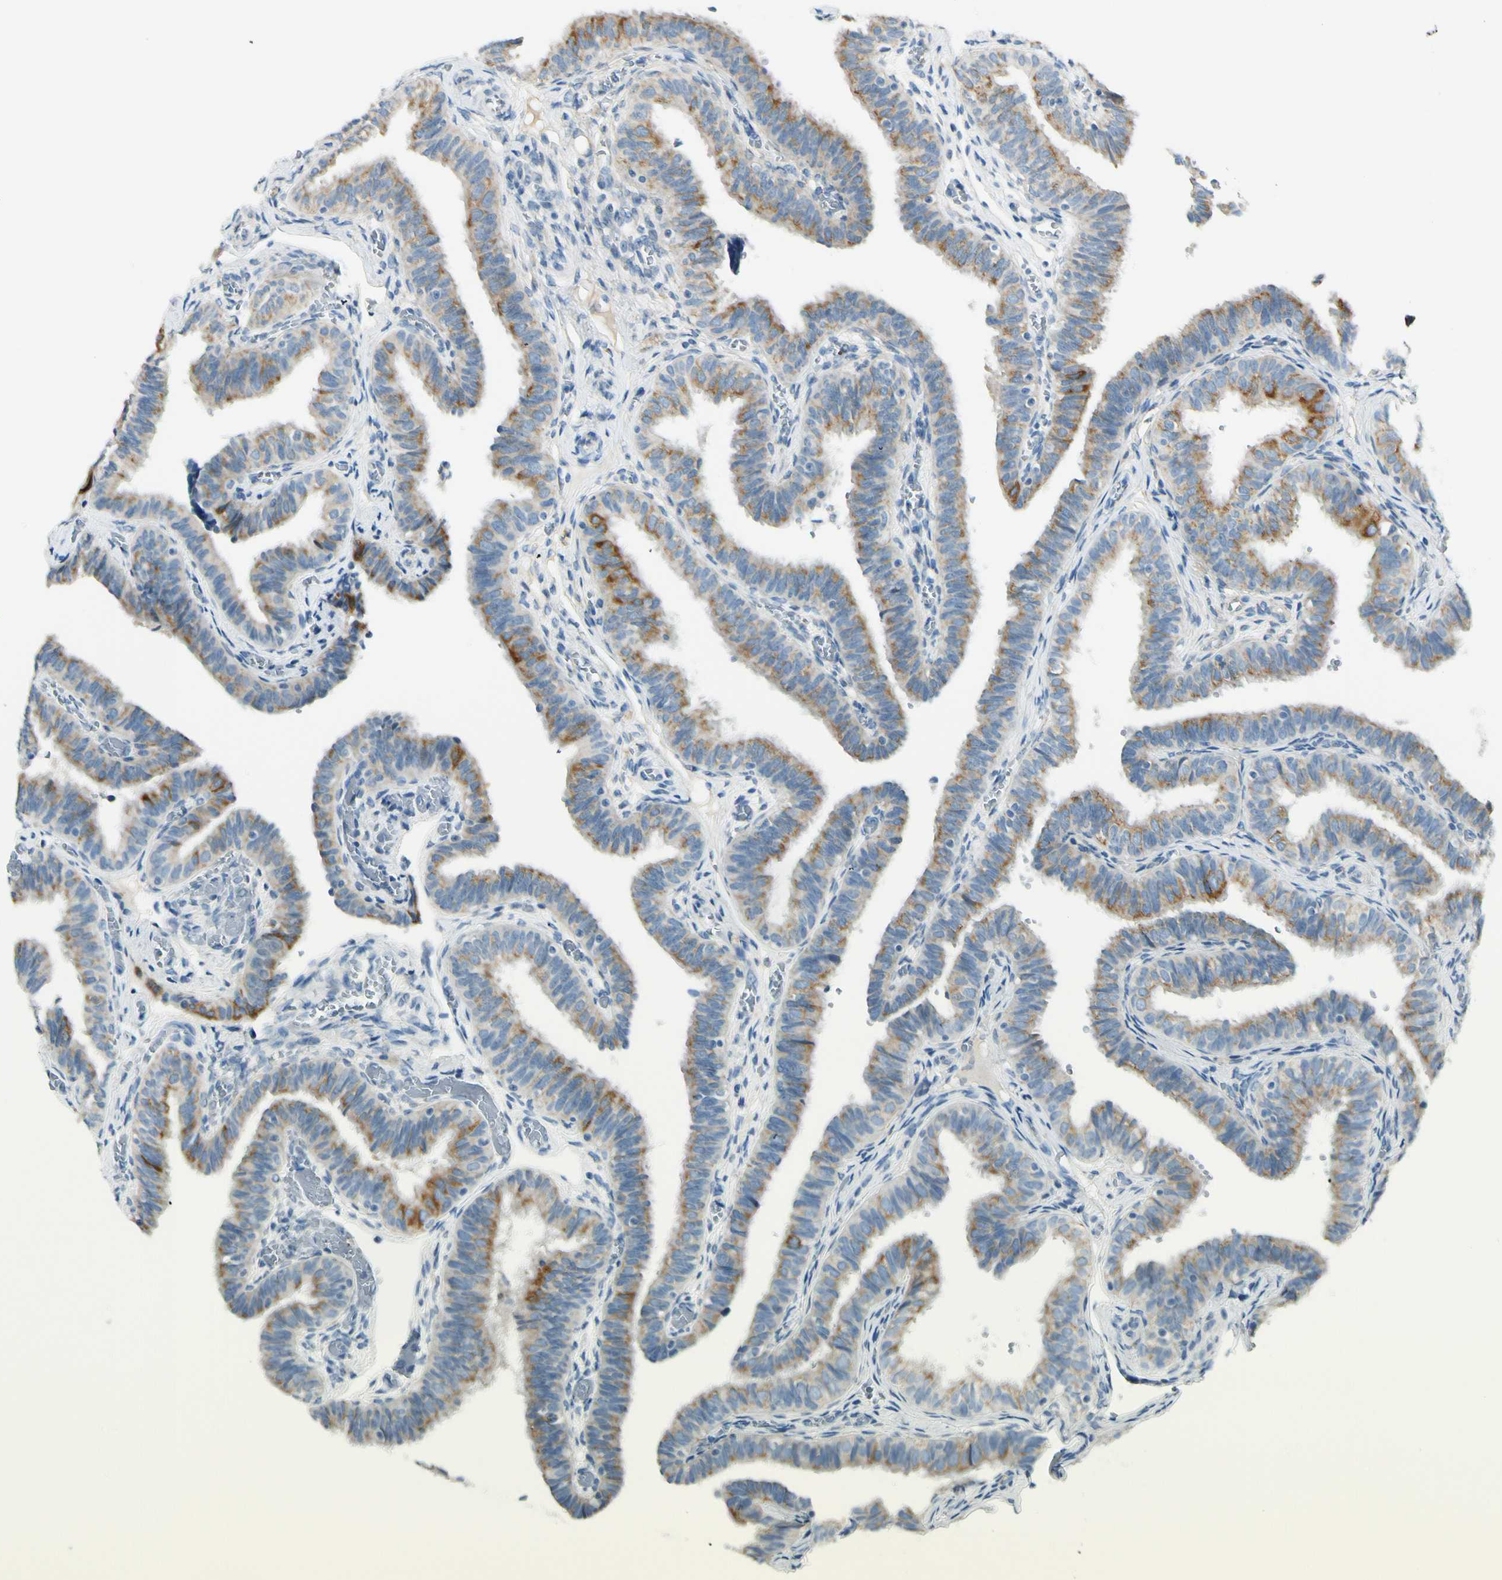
{"staining": {"intensity": "strong", "quantity": "25%-75%", "location": "cytoplasmic/membranous"}, "tissue": "fallopian tube", "cell_type": "Glandular cells", "image_type": "normal", "snomed": [{"axis": "morphology", "description": "Normal tissue, NOS"}, {"axis": "topography", "description": "Fallopian tube"}], "caption": "Immunohistochemistry image of benign fallopian tube: fallopian tube stained using IHC shows high levels of strong protein expression localized specifically in the cytoplasmic/membranous of glandular cells, appearing as a cytoplasmic/membranous brown color.", "gene": "GALNT5", "patient": {"sex": "female", "age": 46}}